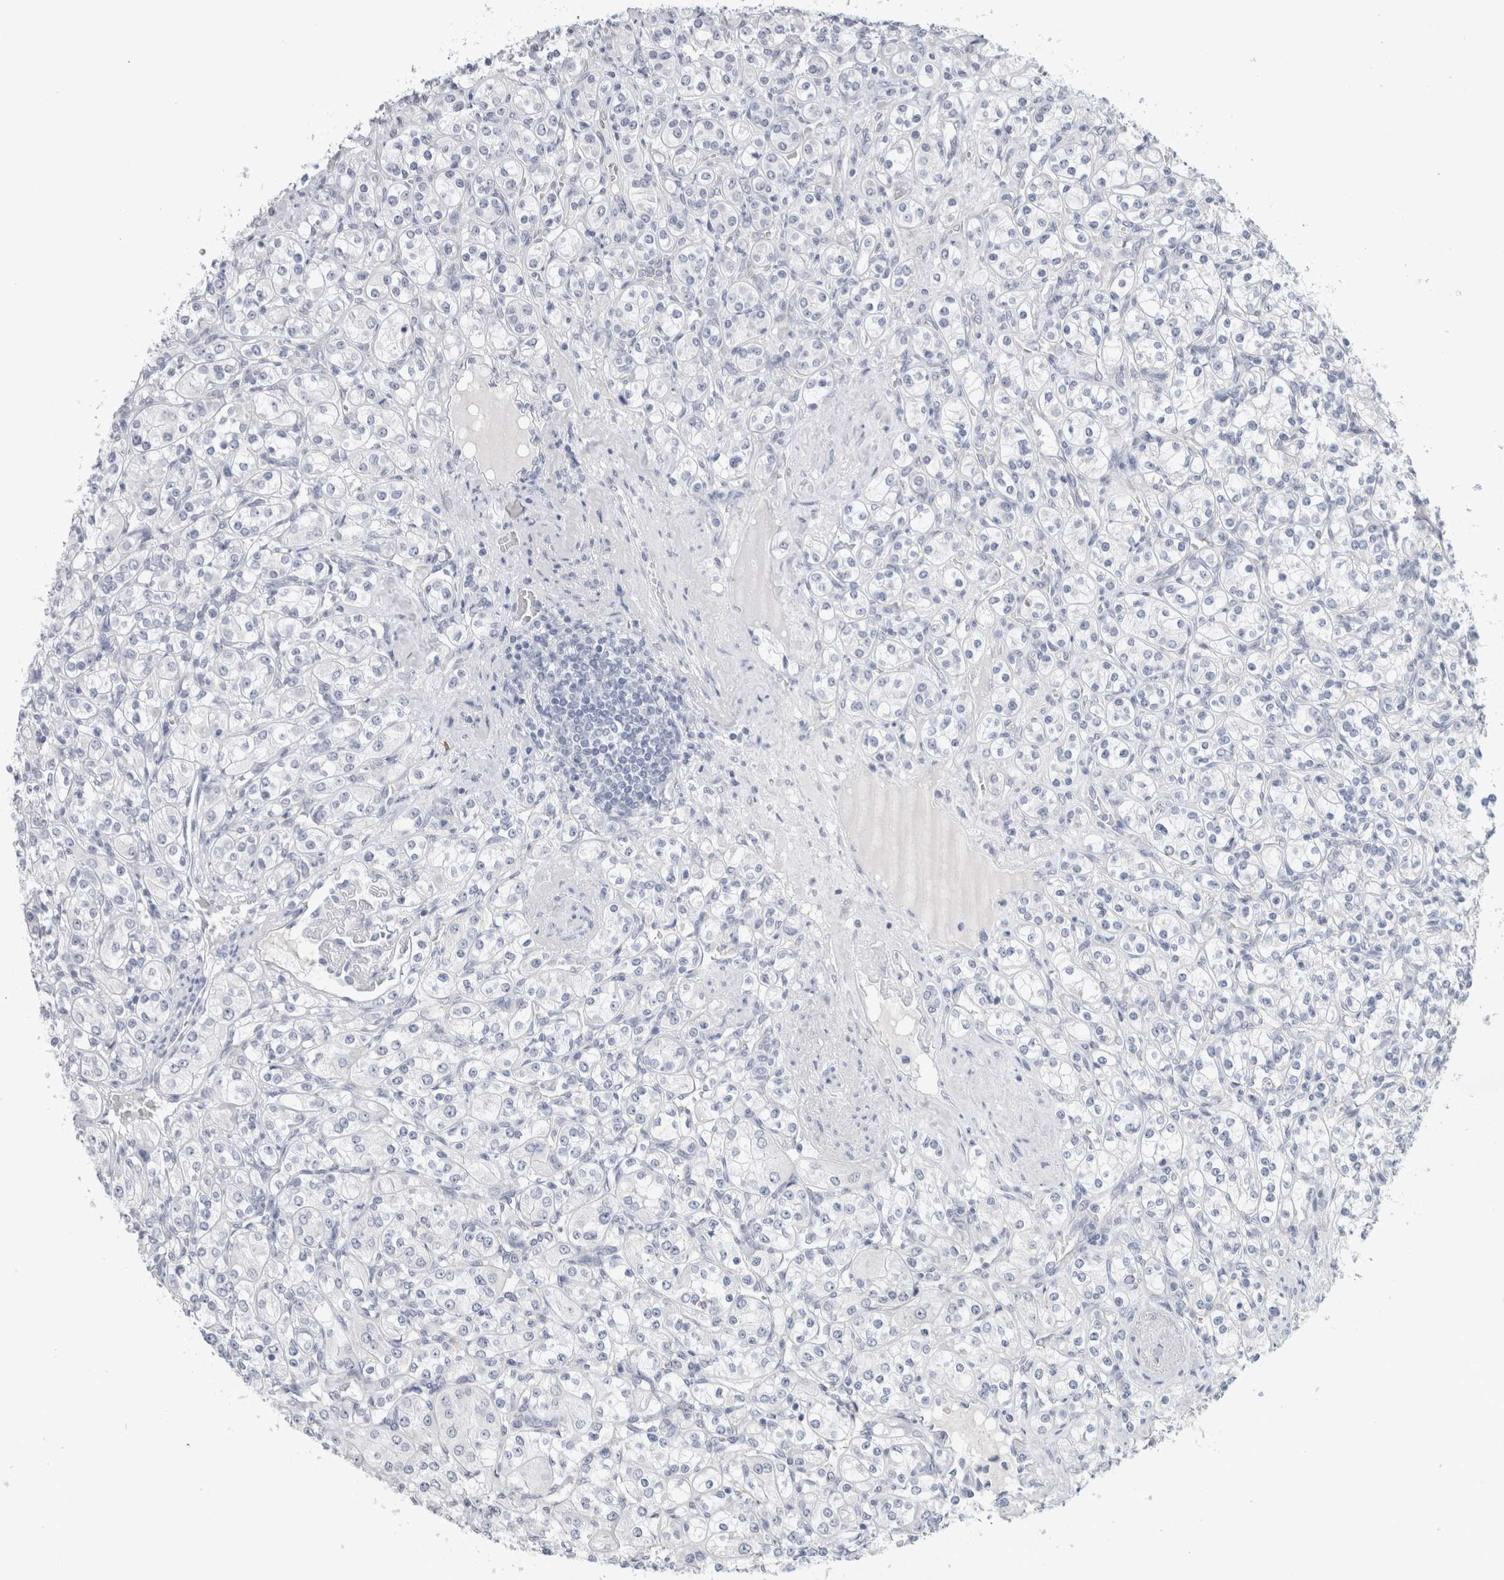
{"staining": {"intensity": "negative", "quantity": "none", "location": "none"}, "tissue": "renal cancer", "cell_type": "Tumor cells", "image_type": "cancer", "snomed": [{"axis": "morphology", "description": "Adenocarcinoma, NOS"}, {"axis": "topography", "description": "Kidney"}], "caption": "Tumor cells are negative for protein expression in human renal cancer. Brightfield microscopy of immunohistochemistry stained with DAB (3,3'-diaminobenzidine) (brown) and hematoxylin (blue), captured at high magnification.", "gene": "TONSL", "patient": {"sex": "male", "age": 77}}